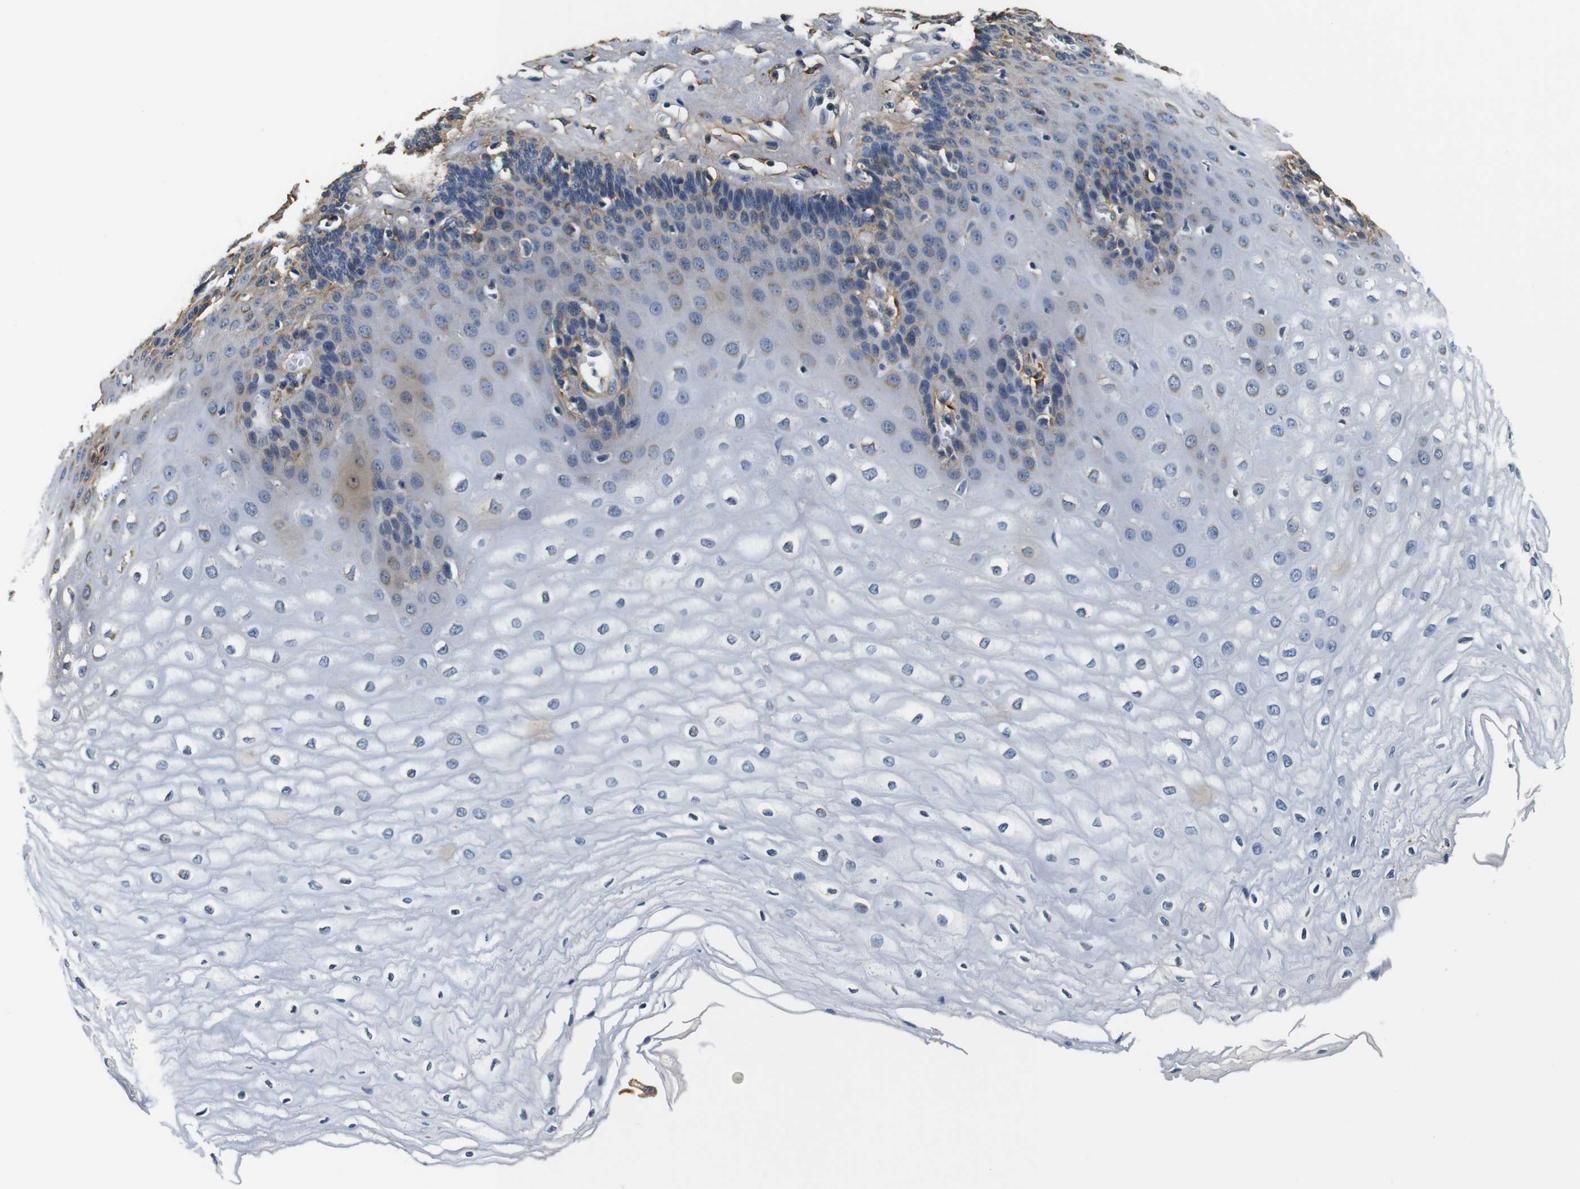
{"staining": {"intensity": "moderate", "quantity": "<25%", "location": "cytoplasmic/membranous"}, "tissue": "esophagus", "cell_type": "Squamous epithelial cells", "image_type": "normal", "snomed": [{"axis": "morphology", "description": "Normal tissue, NOS"}, {"axis": "morphology", "description": "Squamous cell carcinoma, NOS"}, {"axis": "topography", "description": "Esophagus"}], "caption": "This is a micrograph of immunohistochemistry staining of normal esophagus, which shows moderate staining in the cytoplasmic/membranous of squamous epithelial cells.", "gene": "COL1A1", "patient": {"sex": "male", "age": 65}}